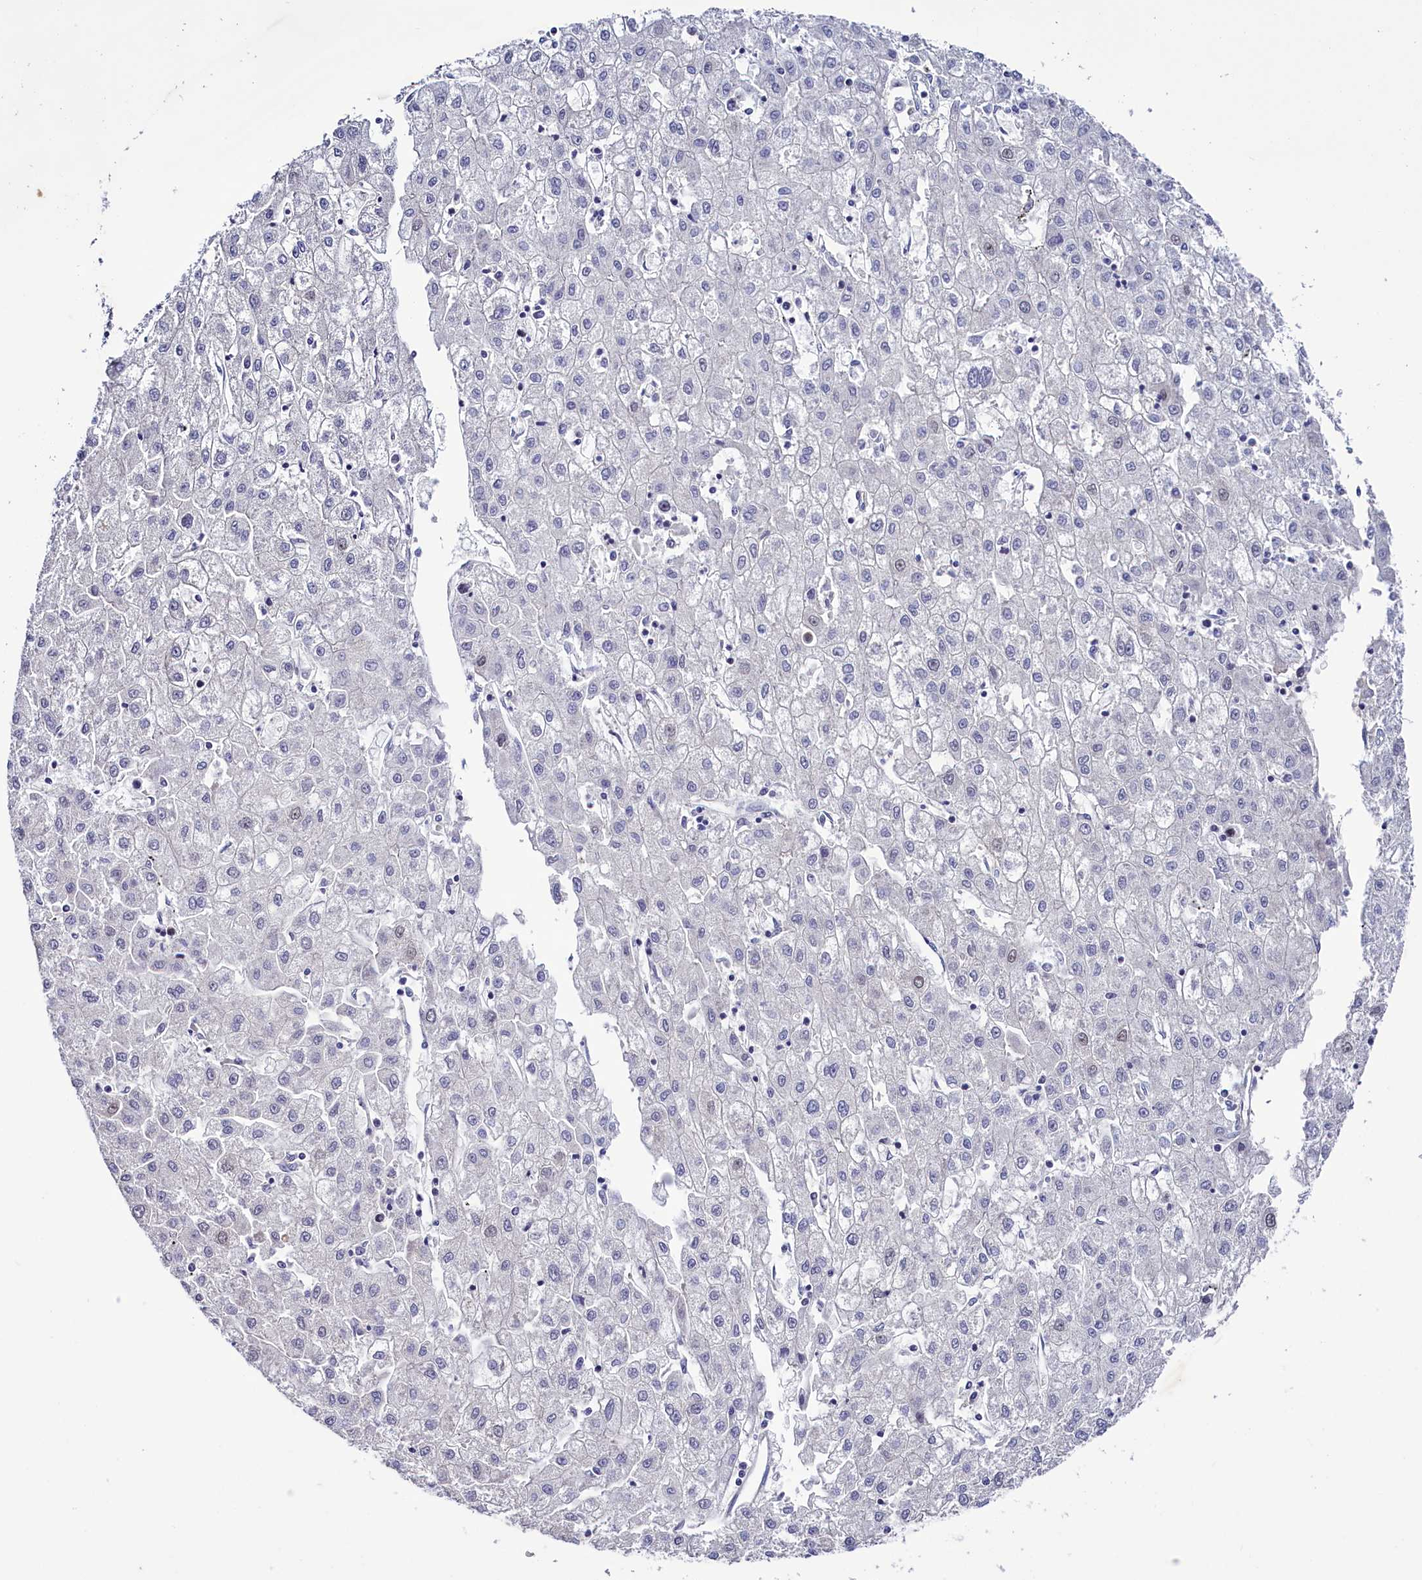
{"staining": {"intensity": "negative", "quantity": "none", "location": "none"}, "tissue": "liver cancer", "cell_type": "Tumor cells", "image_type": "cancer", "snomed": [{"axis": "morphology", "description": "Carcinoma, Hepatocellular, NOS"}, {"axis": "topography", "description": "Liver"}], "caption": "Immunohistochemistry photomicrograph of neoplastic tissue: human hepatocellular carcinoma (liver) stained with DAB demonstrates no significant protein staining in tumor cells. (DAB immunohistochemistry (IHC), high magnification).", "gene": "FAM111B", "patient": {"sex": "male", "age": 72}}